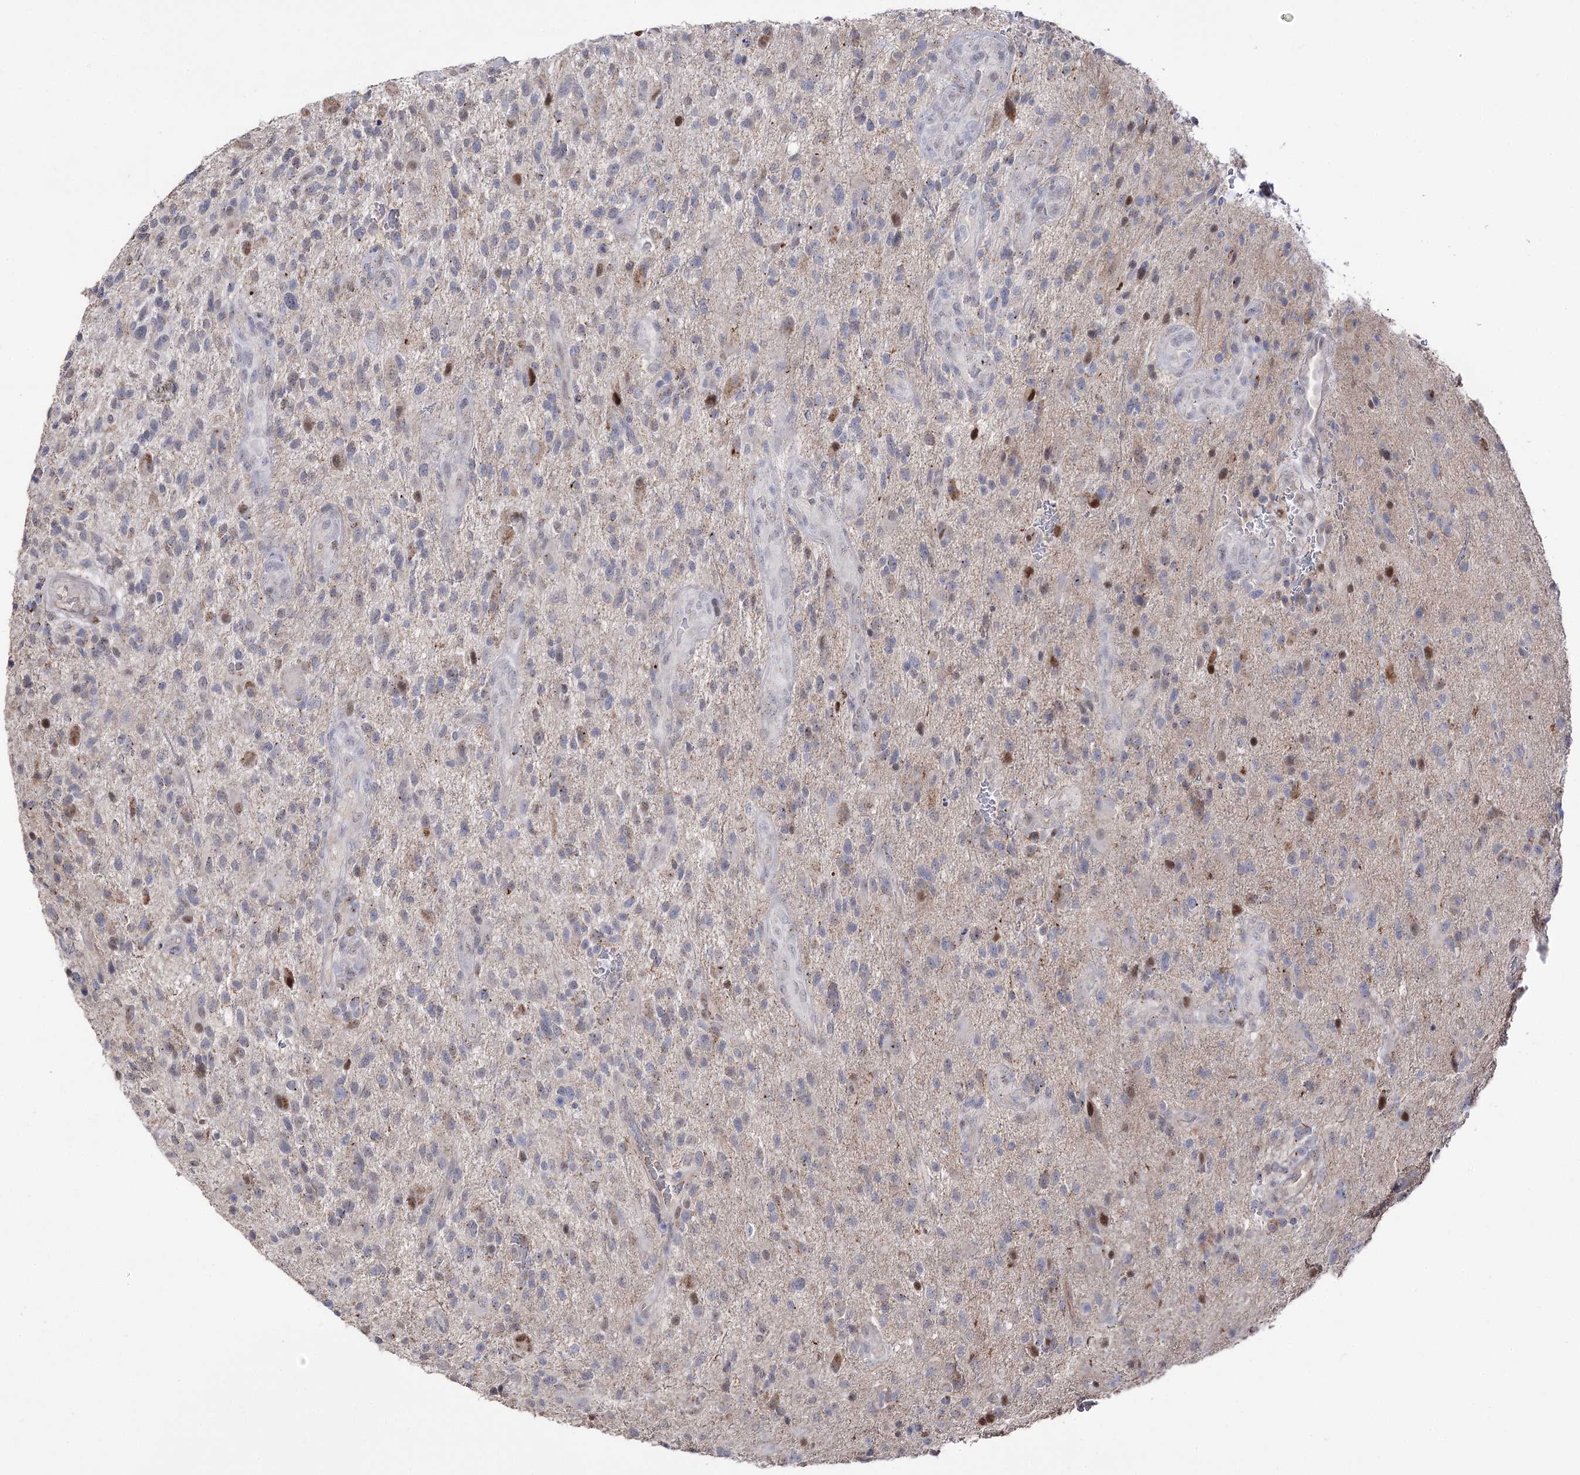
{"staining": {"intensity": "weak", "quantity": "<25%", "location": "nuclear"}, "tissue": "glioma", "cell_type": "Tumor cells", "image_type": "cancer", "snomed": [{"axis": "morphology", "description": "Glioma, malignant, High grade"}, {"axis": "topography", "description": "Brain"}], "caption": "This micrograph is of malignant high-grade glioma stained with immunohistochemistry to label a protein in brown with the nuclei are counter-stained blue. There is no positivity in tumor cells.", "gene": "VGLL4", "patient": {"sex": "male", "age": 47}}